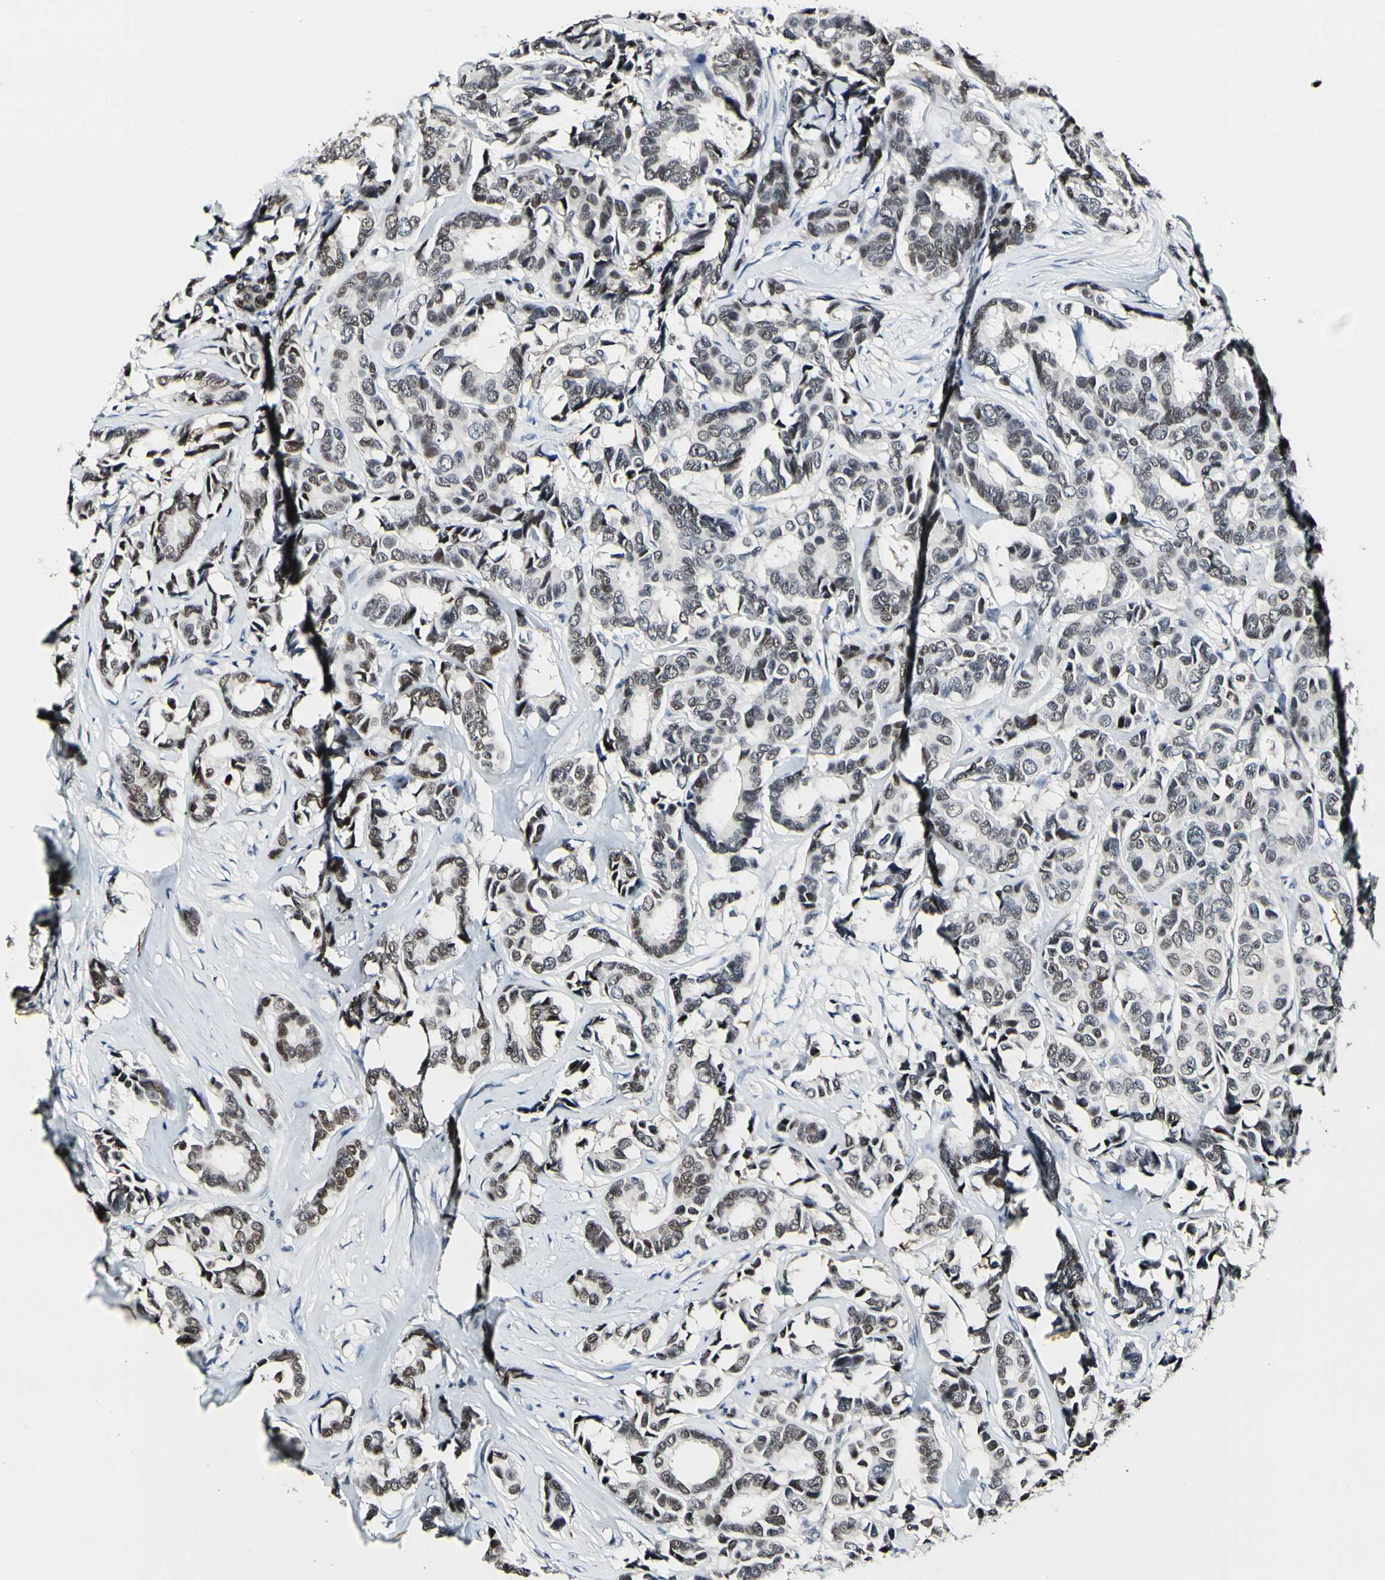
{"staining": {"intensity": "weak", "quantity": "25%-75%", "location": "nuclear"}, "tissue": "breast cancer", "cell_type": "Tumor cells", "image_type": "cancer", "snomed": [{"axis": "morphology", "description": "Duct carcinoma"}, {"axis": "topography", "description": "Breast"}], "caption": "Human breast cancer stained with a protein marker demonstrates weak staining in tumor cells.", "gene": "NFIA", "patient": {"sex": "female", "age": 87}}